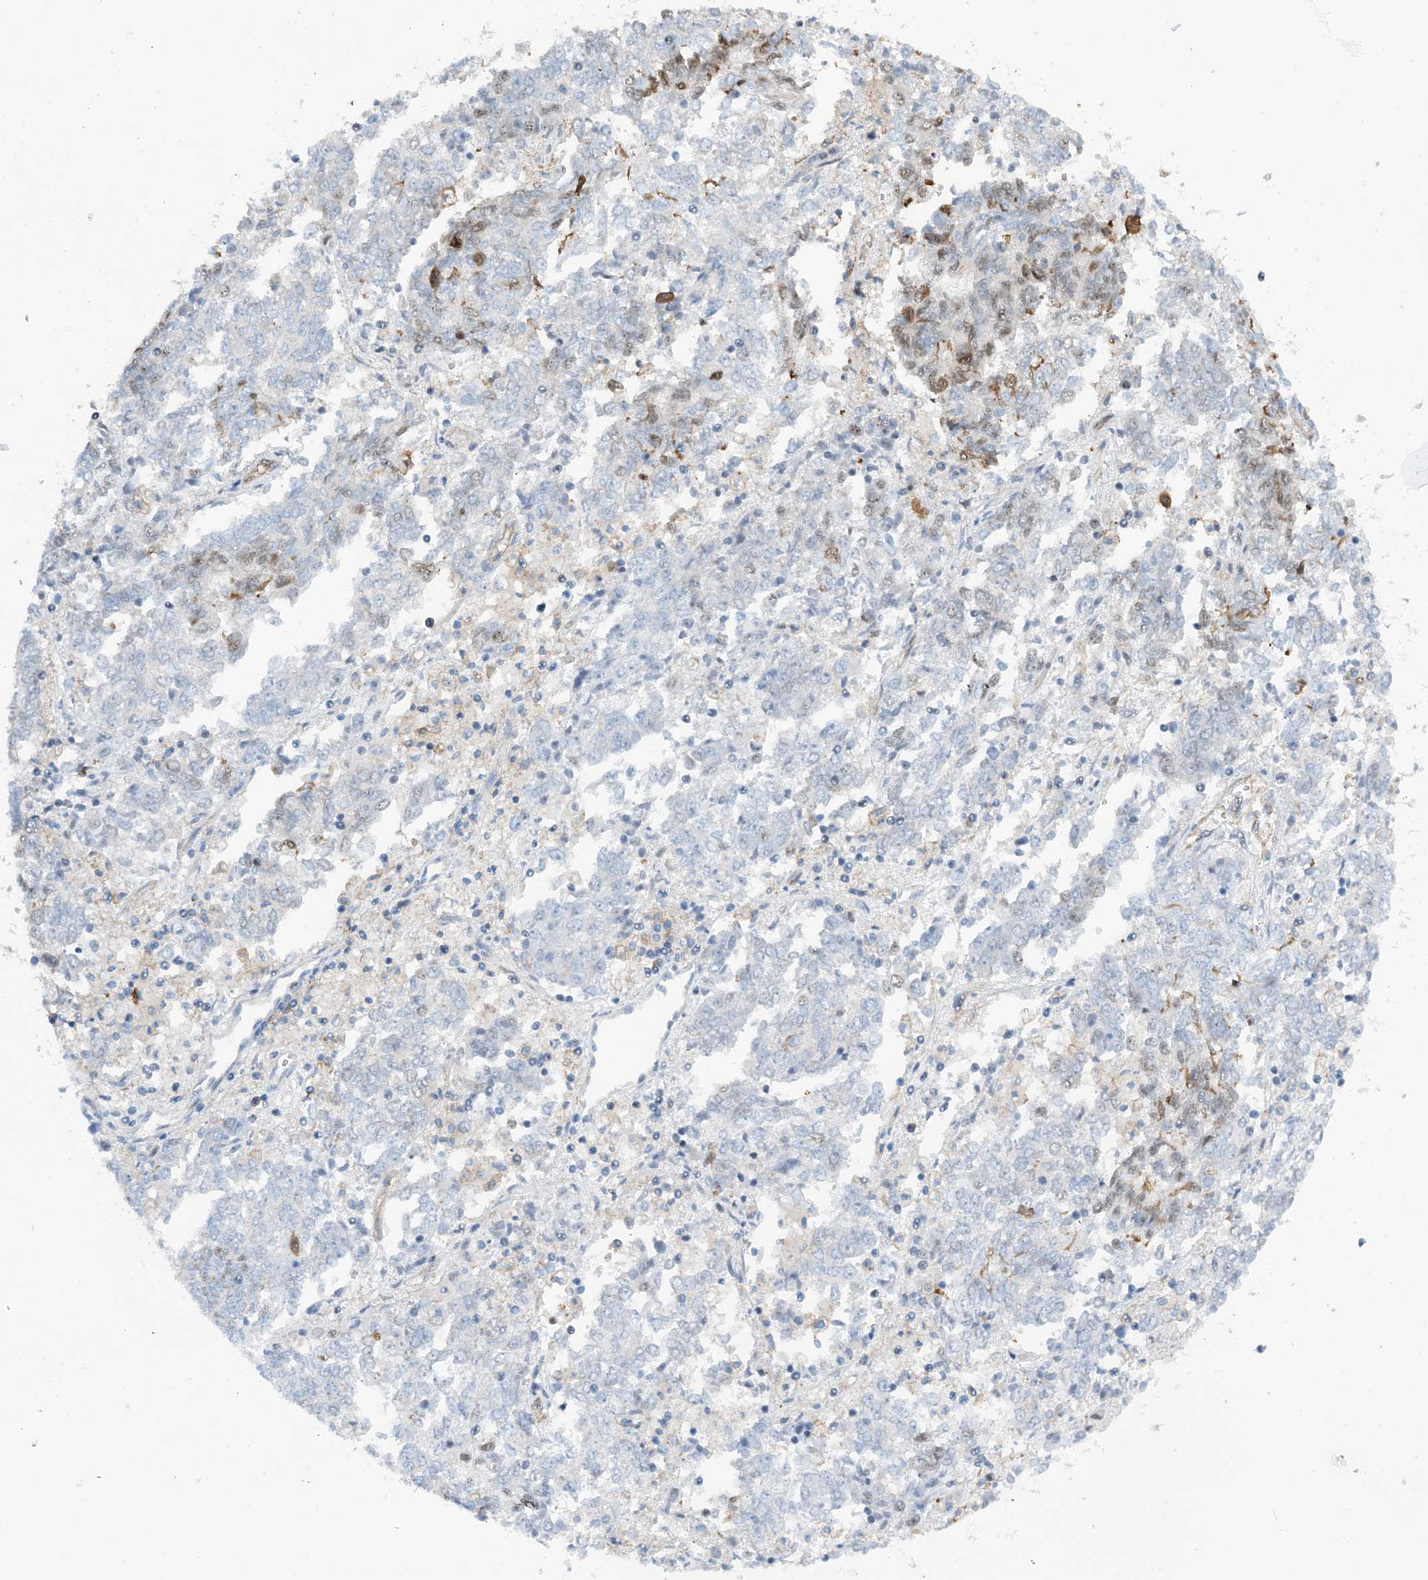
{"staining": {"intensity": "moderate", "quantity": "<25%", "location": "nuclear"}, "tissue": "endometrial cancer", "cell_type": "Tumor cells", "image_type": "cancer", "snomed": [{"axis": "morphology", "description": "Adenocarcinoma, NOS"}, {"axis": "topography", "description": "Endometrium"}], "caption": "Endometrial cancer was stained to show a protein in brown. There is low levels of moderate nuclear expression in approximately <25% of tumor cells.", "gene": "HEMK1", "patient": {"sex": "female", "age": 80}}